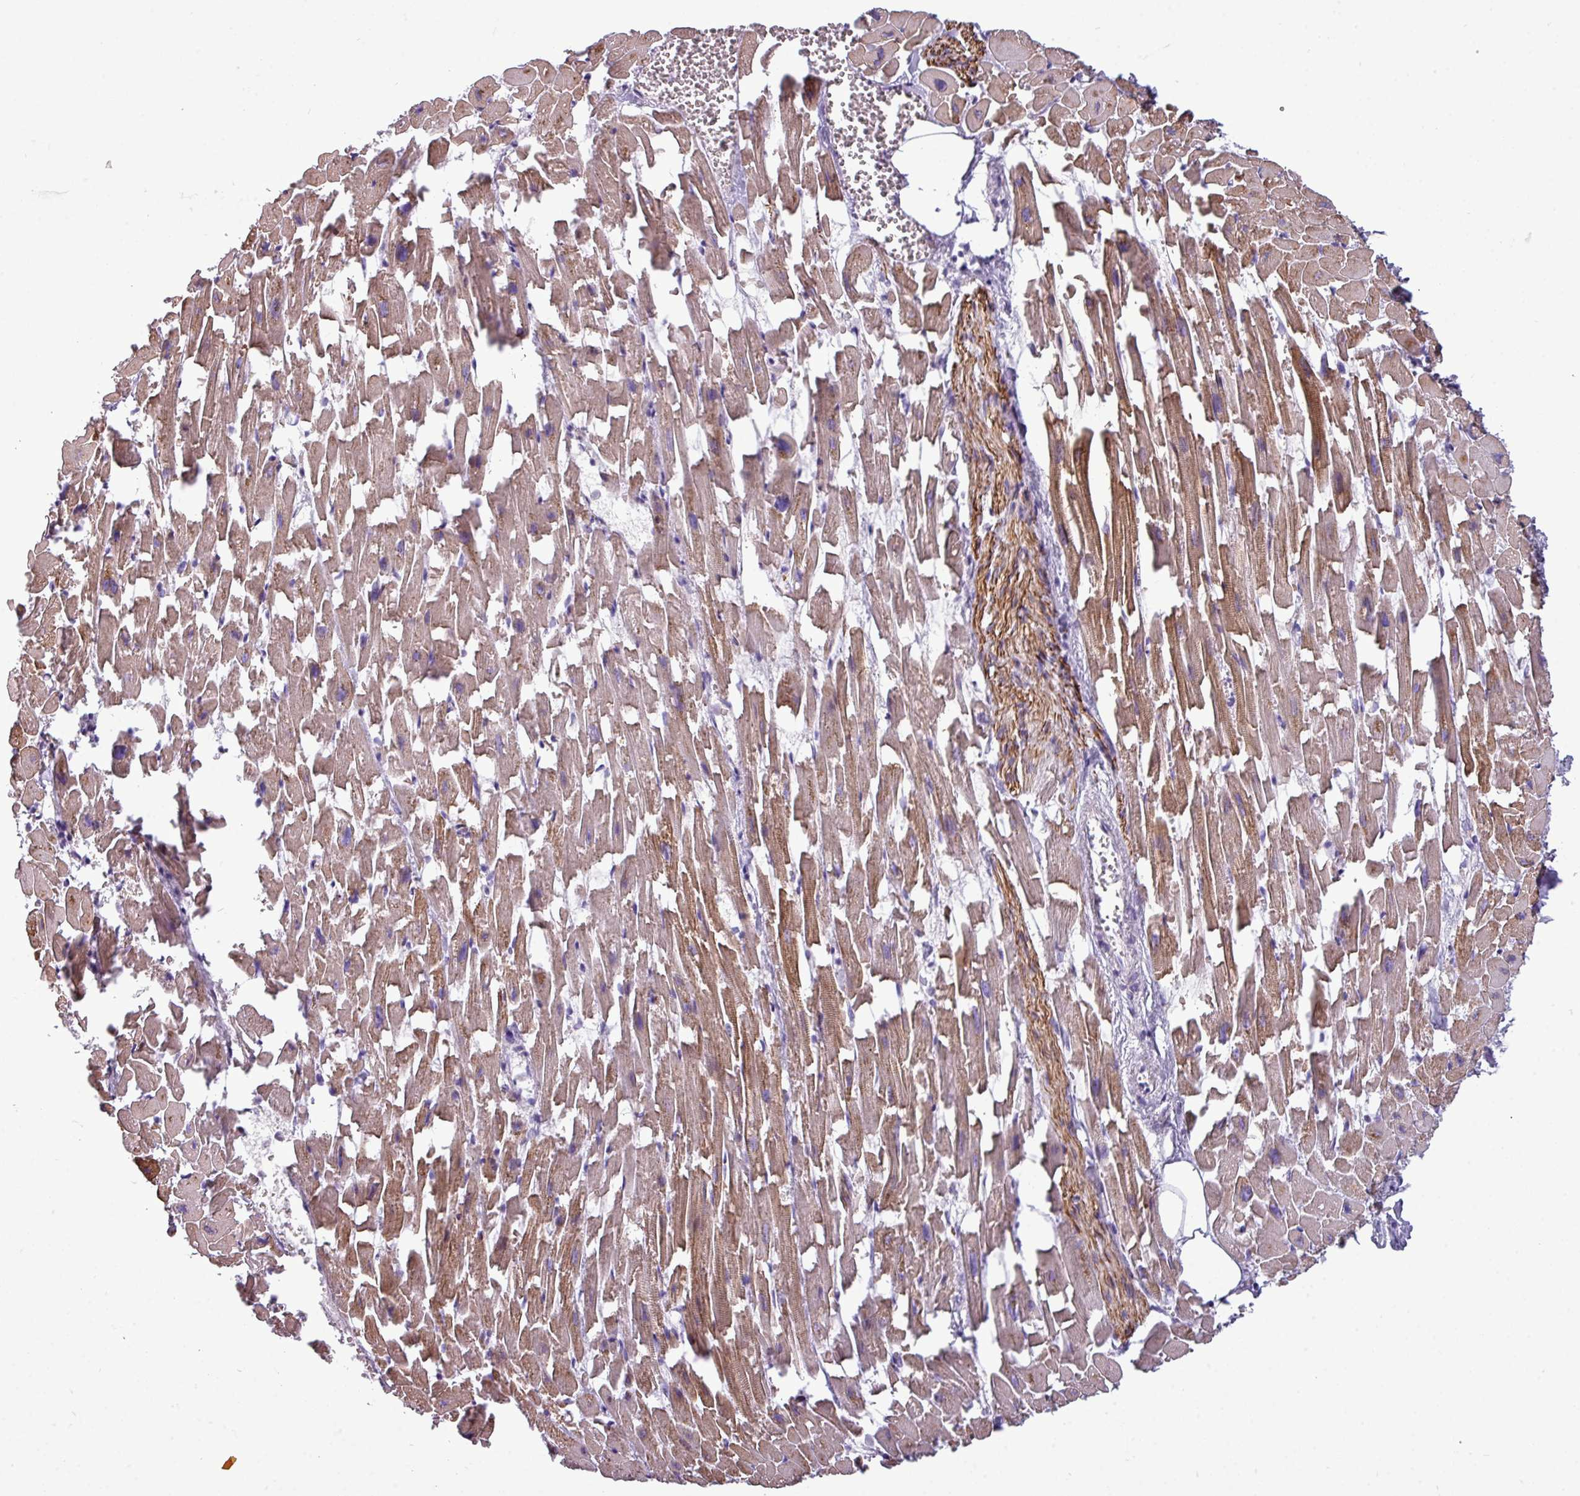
{"staining": {"intensity": "moderate", "quantity": ">75%", "location": "cytoplasmic/membranous"}, "tissue": "heart muscle", "cell_type": "Cardiomyocytes", "image_type": "normal", "snomed": [{"axis": "morphology", "description": "Normal tissue, NOS"}, {"axis": "topography", "description": "Heart"}], "caption": "Immunohistochemical staining of normal heart muscle shows moderate cytoplasmic/membranous protein staining in about >75% of cardiomyocytes.", "gene": "DNAAF9", "patient": {"sex": "female", "age": 64}}